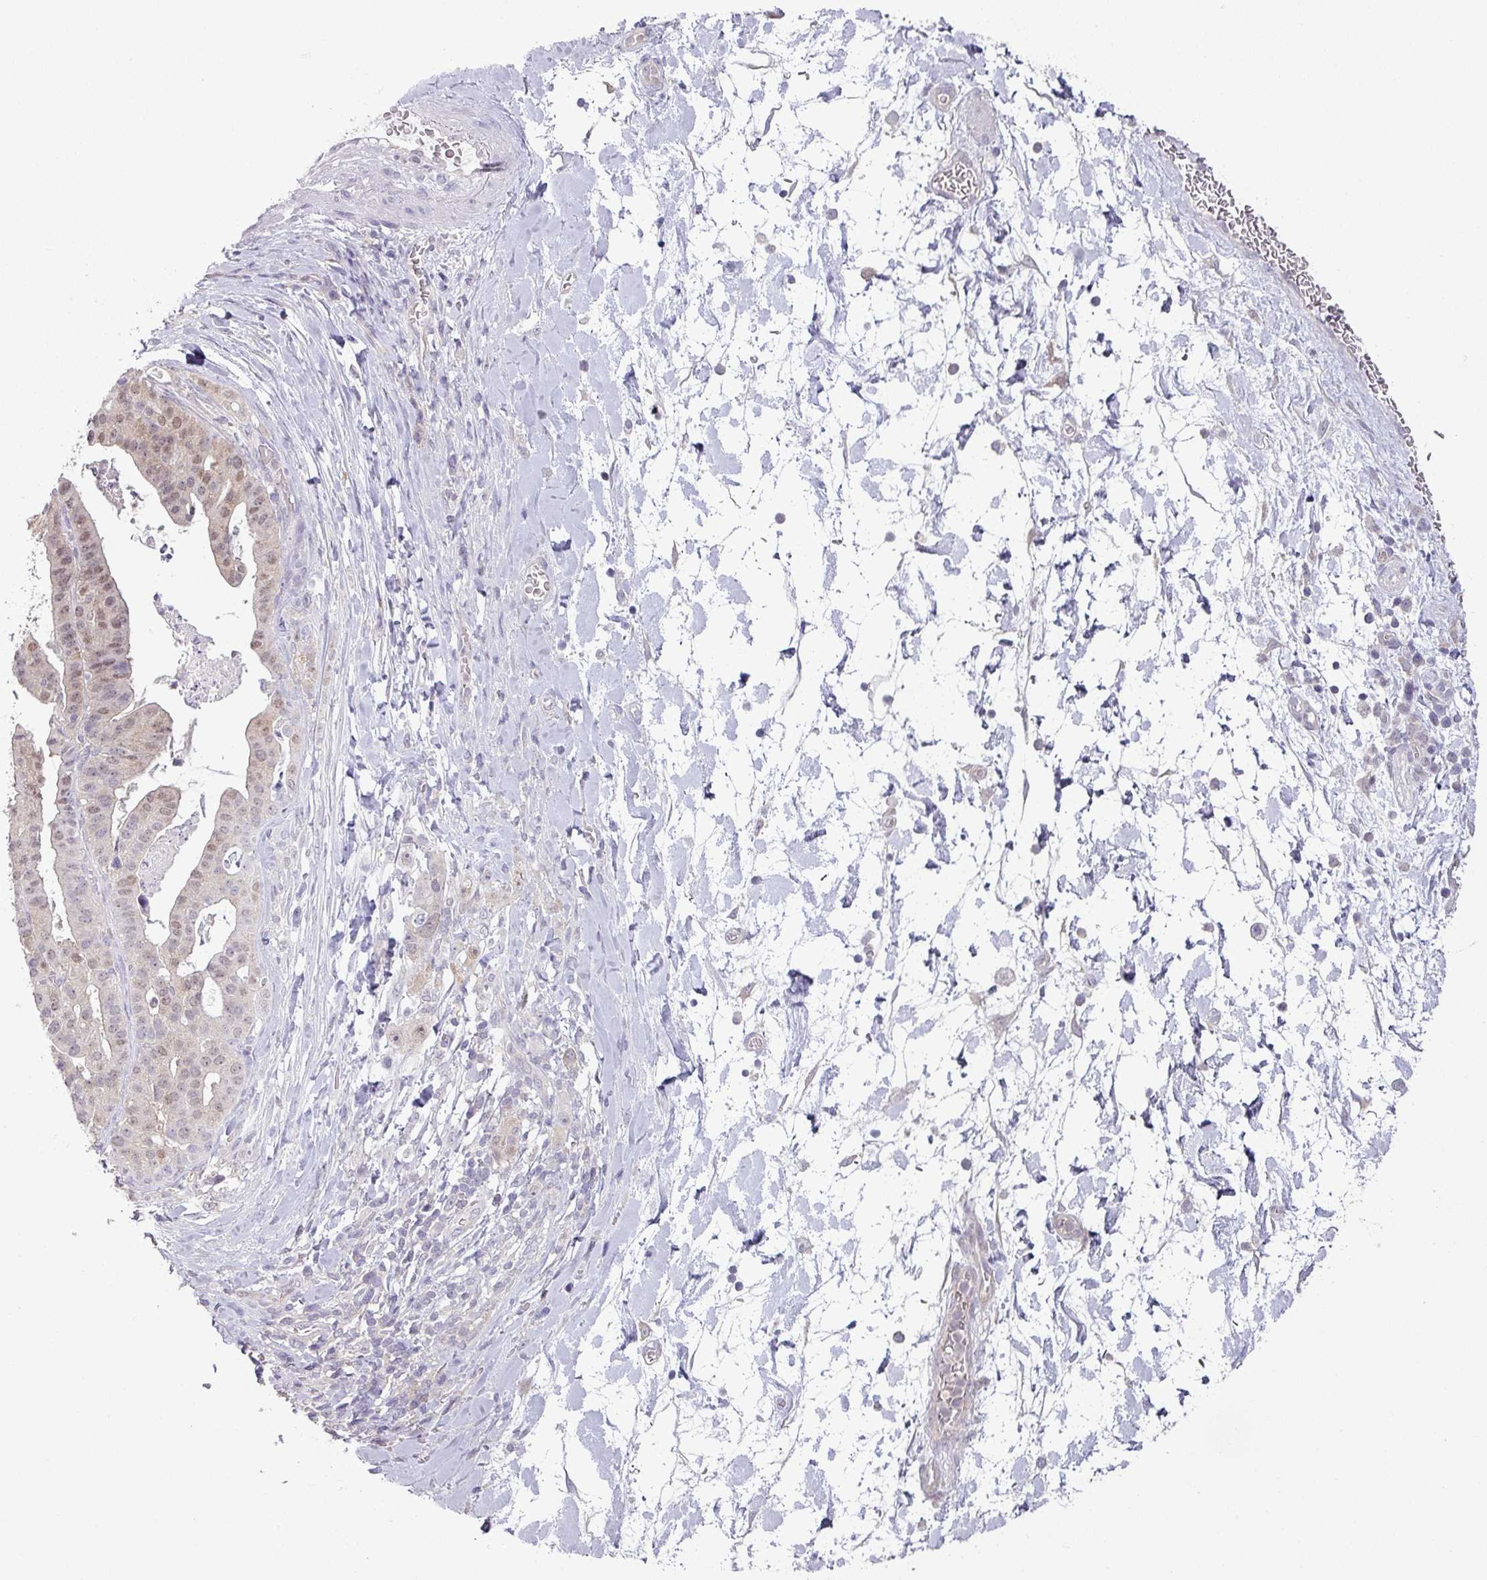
{"staining": {"intensity": "weak", "quantity": "25%-75%", "location": "nuclear"}, "tissue": "stomach cancer", "cell_type": "Tumor cells", "image_type": "cancer", "snomed": [{"axis": "morphology", "description": "Adenocarcinoma, NOS"}, {"axis": "topography", "description": "Stomach"}], "caption": "Protein expression analysis of adenocarcinoma (stomach) displays weak nuclear positivity in about 25%-75% of tumor cells.", "gene": "TTLL12", "patient": {"sex": "male", "age": 48}}